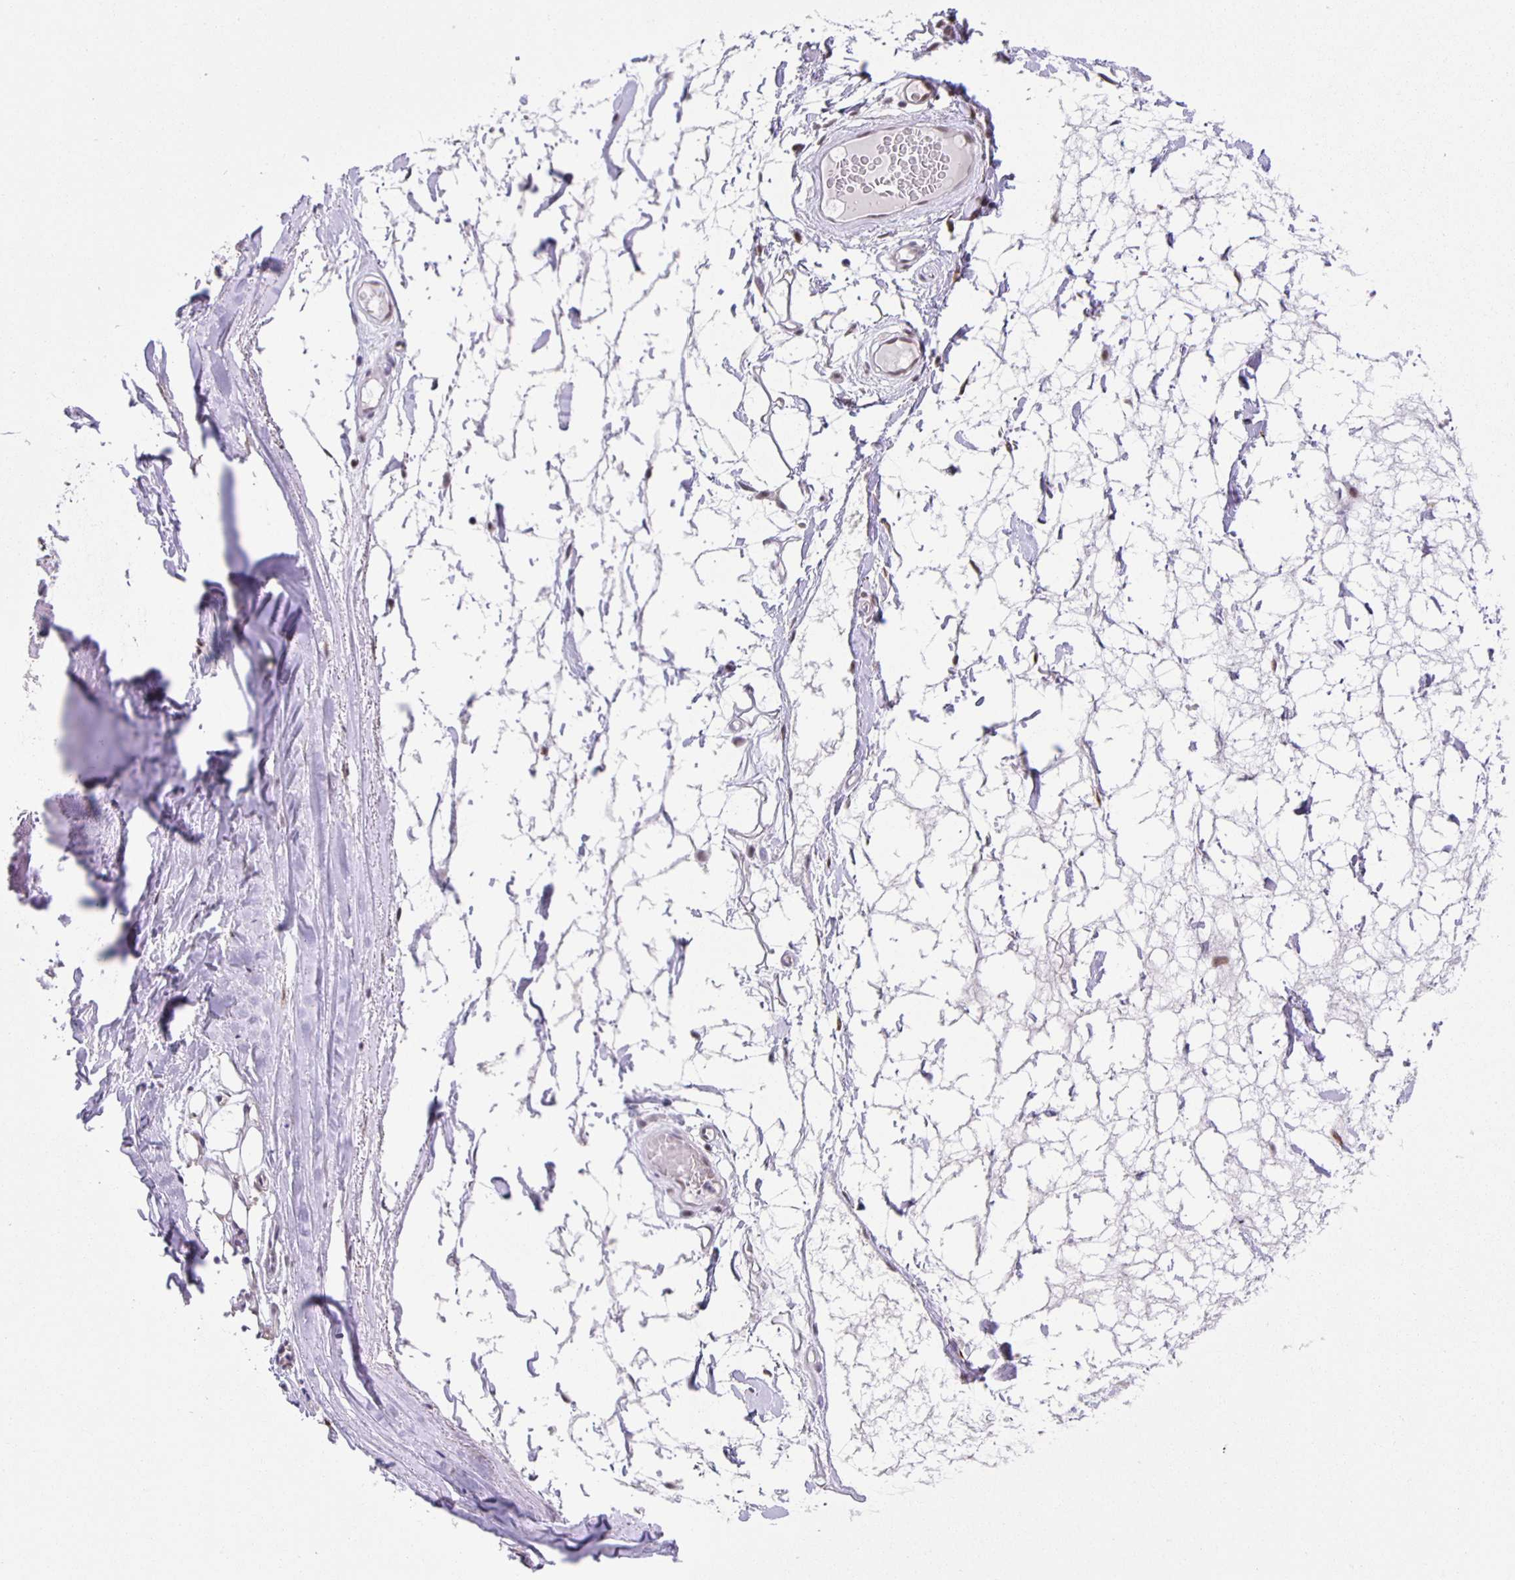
{"staining": {"intensity": "negative", "quantity": "none", "location": "none"}, "tissue": "adipose tissue", "cell_type": "Adipocytes", "image_type": "normal", "snomed": [{"axis": "morphology", "description": "Normal tissue, NOS"}, {"axis": "topography", "description": "Lymph node"}, {"axis": "topography", "description": "Cartilage tissue"}, {"axis": "topography", "description": "Nasopharynx"}], "caption": "Human adipose tissue stained for a protein using IHC displays no expression in adipocytes.", "gene": "ZRANB2", "patient": {"sex": "male", "age": 63}}